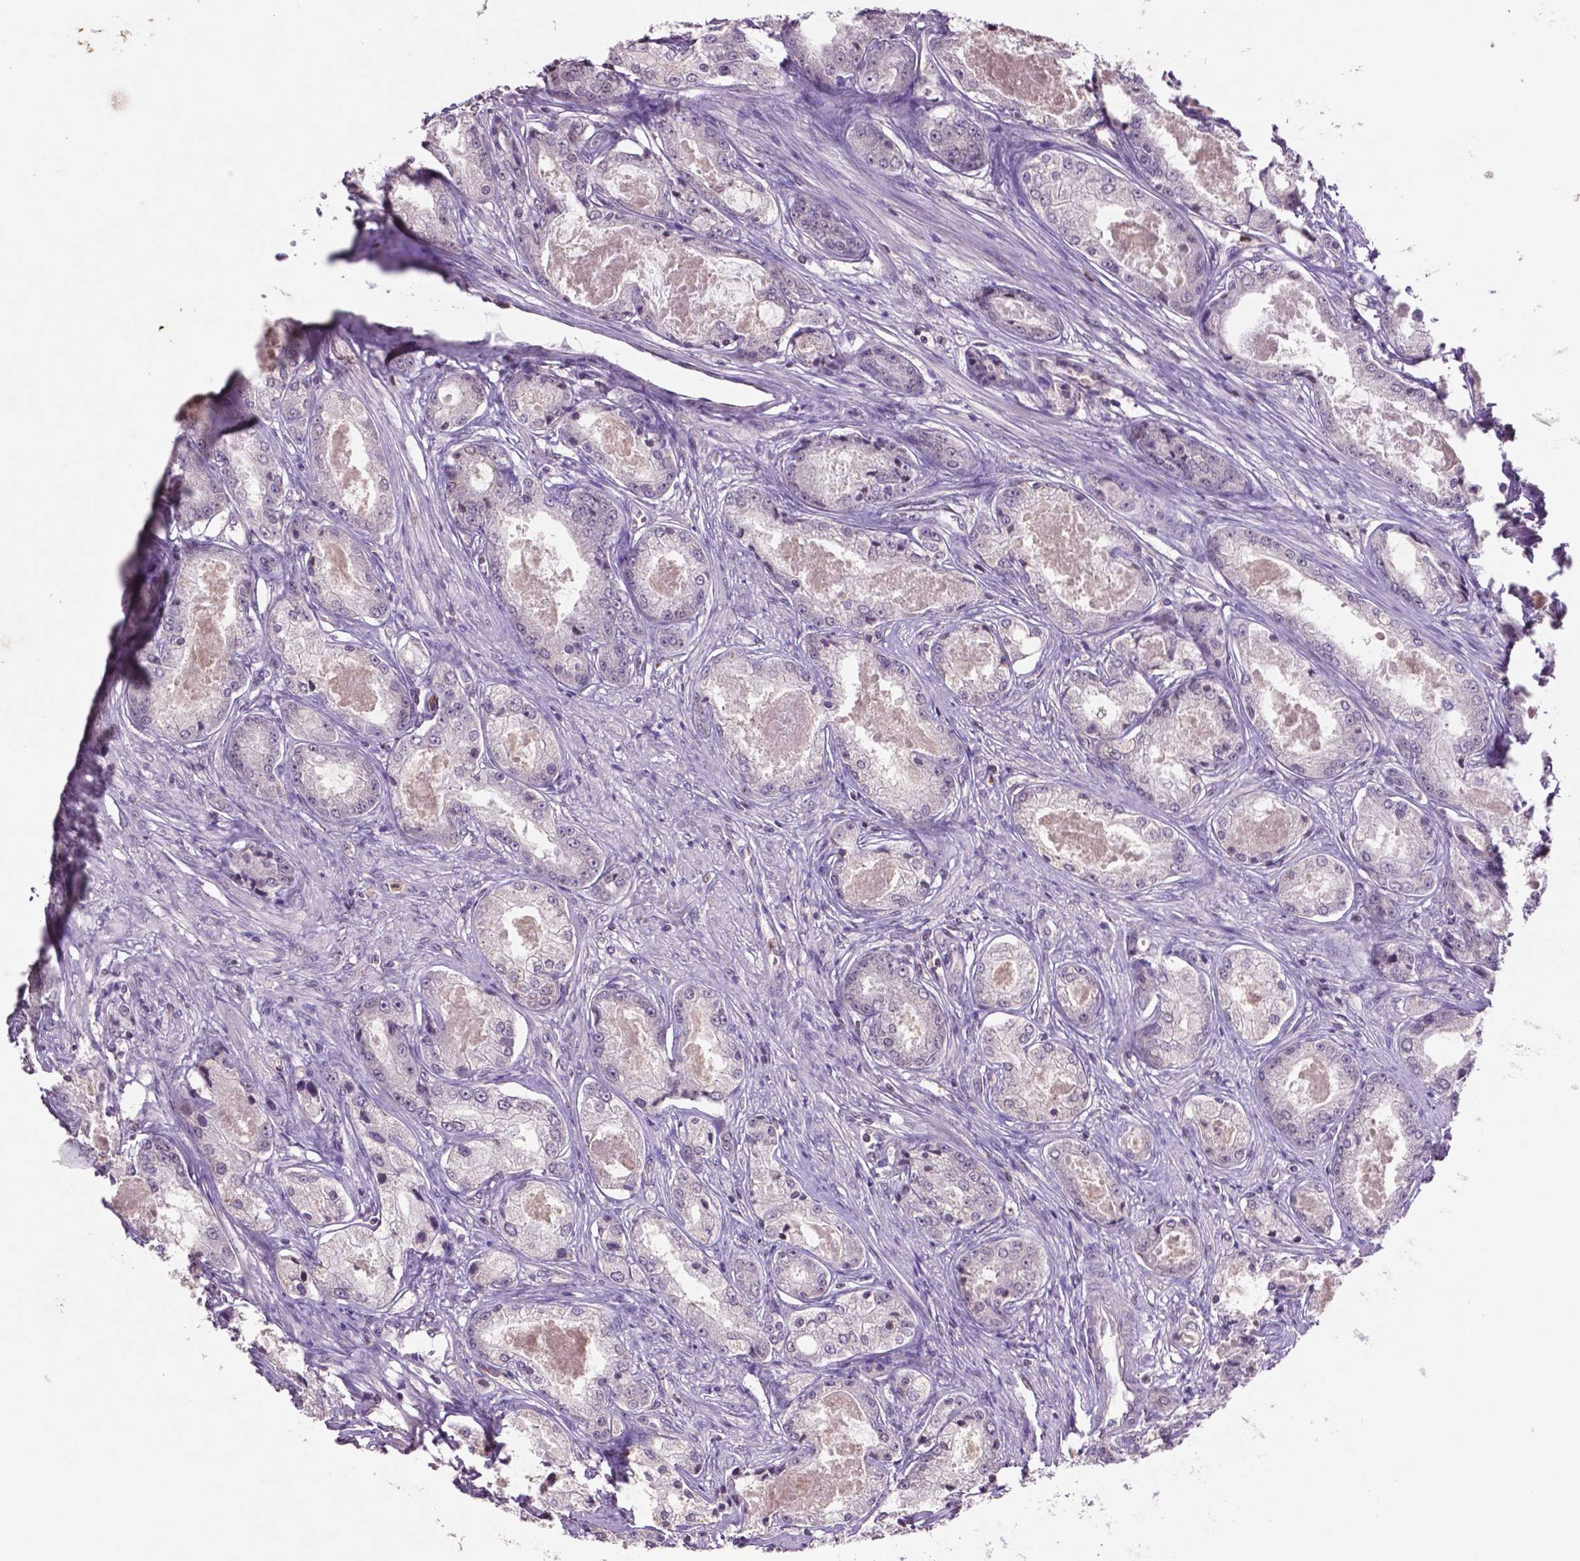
{"staining": {"intensity": "negative", "quantity": "none", "location": "none"}, "tissue": "prostate cancer", "cell_type": "Tumor cells", "image_type": "cancer", "snomed": [{"axis": "morphology", "description": "Adenocarcinoma, Low grade"}, {"axis": "topography", "description": "Prostate"}], "caption": "The photomicrograph reveals no staining of tumor cells in prostate cancer. (Brightfield microscopy of DAB (3,3'-diaminobenzidine) IHC at high magnification).", "gene": "GLRX", "patient": {"sex": "male", "age": 68}}